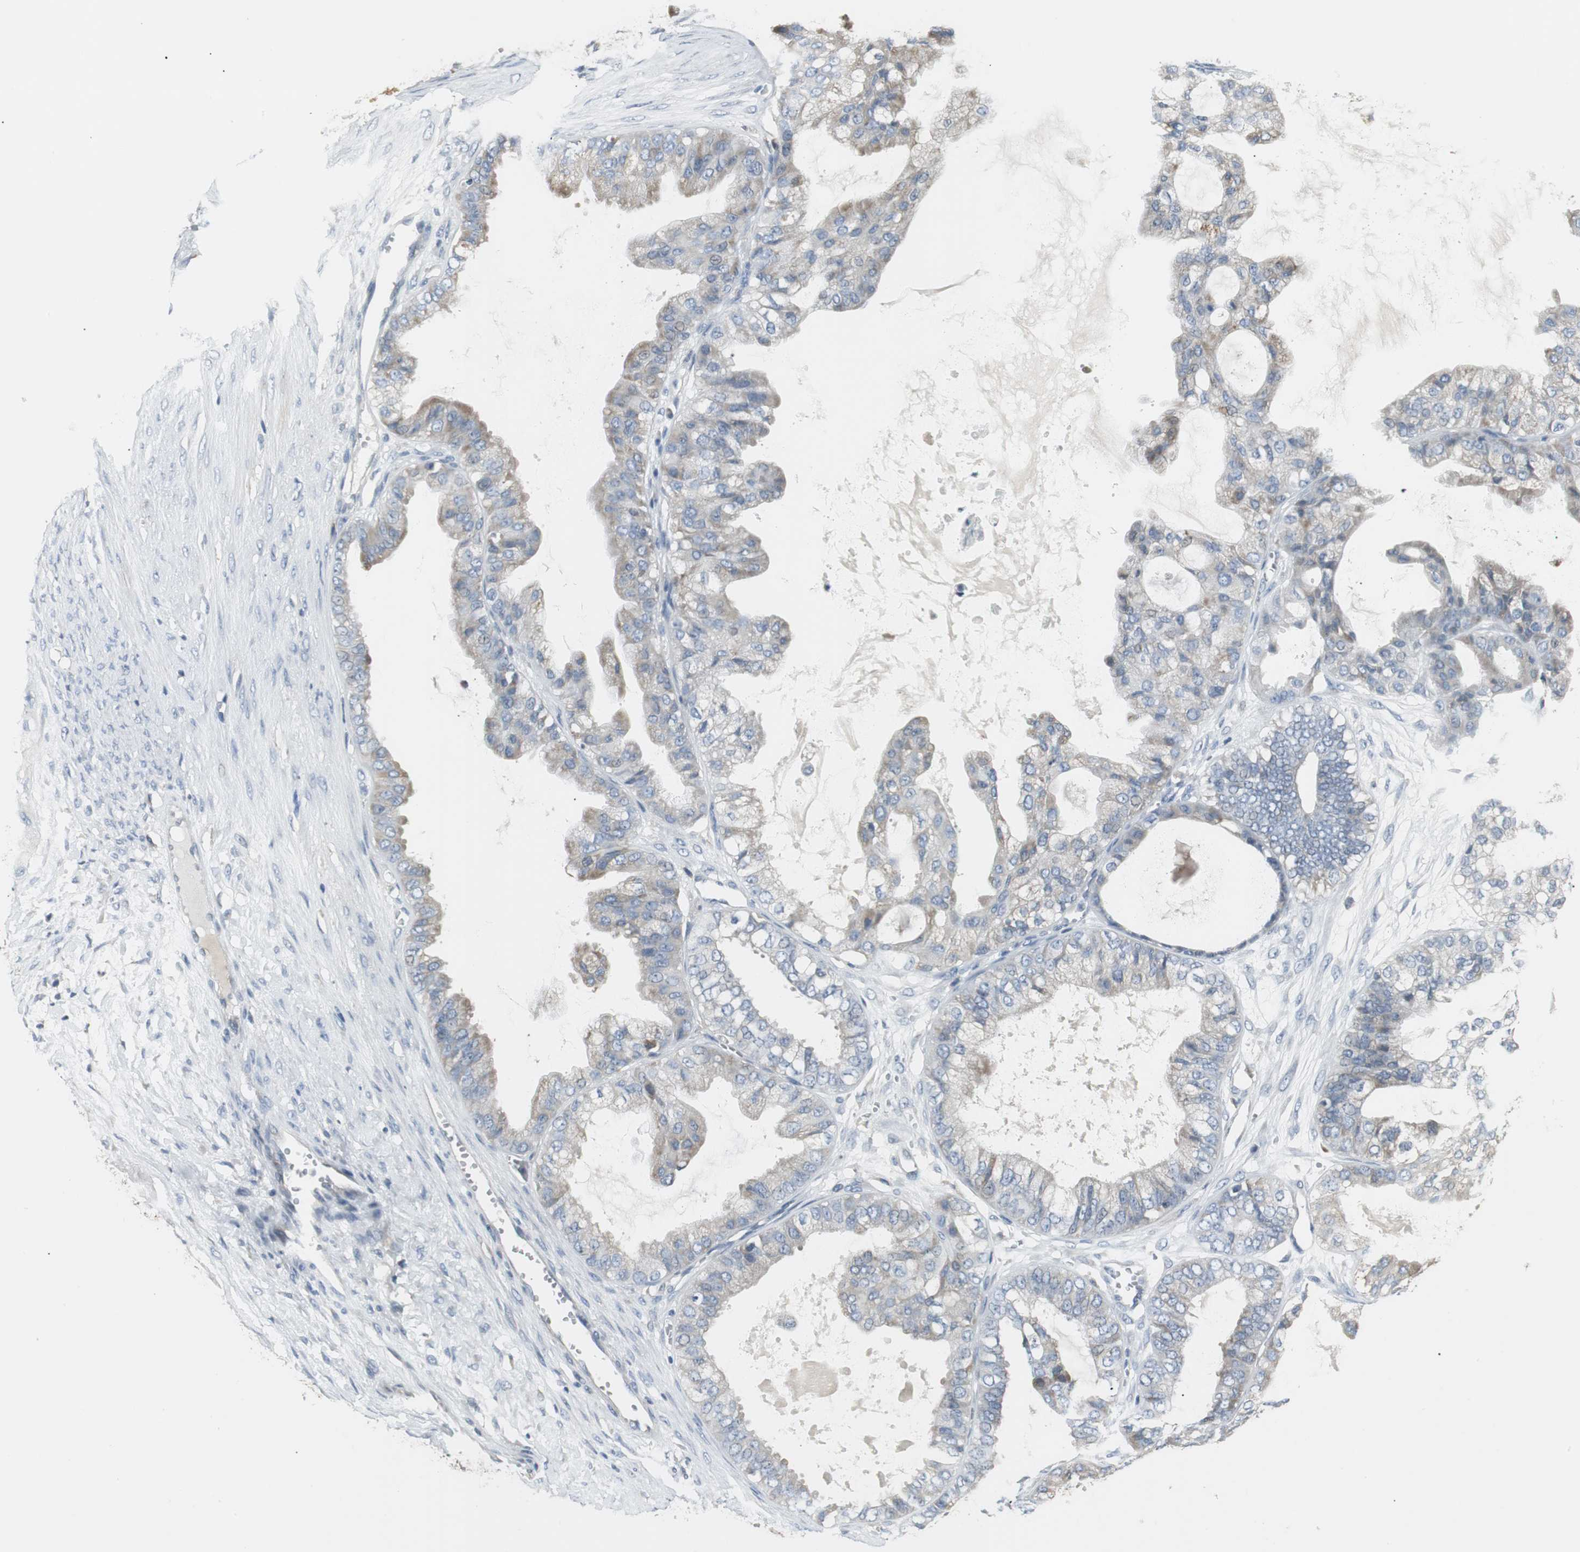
{"staining": {"intensity": "weak", "quantity": "25%-75%", "location": "cytoplasmic/membranous"}, "tissue": "ovarian cancer", "cell_type": "Tumor cells", "image_type": "cancer", "snomed": [{"axis": "morphology", "description": "Carcinoma, NOS"}, {"axis": "morphology", "description": "Carcinoma, endometroid"}, {"axis": "topography", "description": "Ovary"}], "caption": "Immunohistochemistry (IHC) photomicrograph of ovarian cancer (endometroid carcinoma) stained for a protein (brown), which demonstrates low levels of weak cytoplasmic/membranous staining in approximately 25%-75% of tumor cells.", "gene": "SLC2A5", "patient": {"sex": "female", "age": 50}}